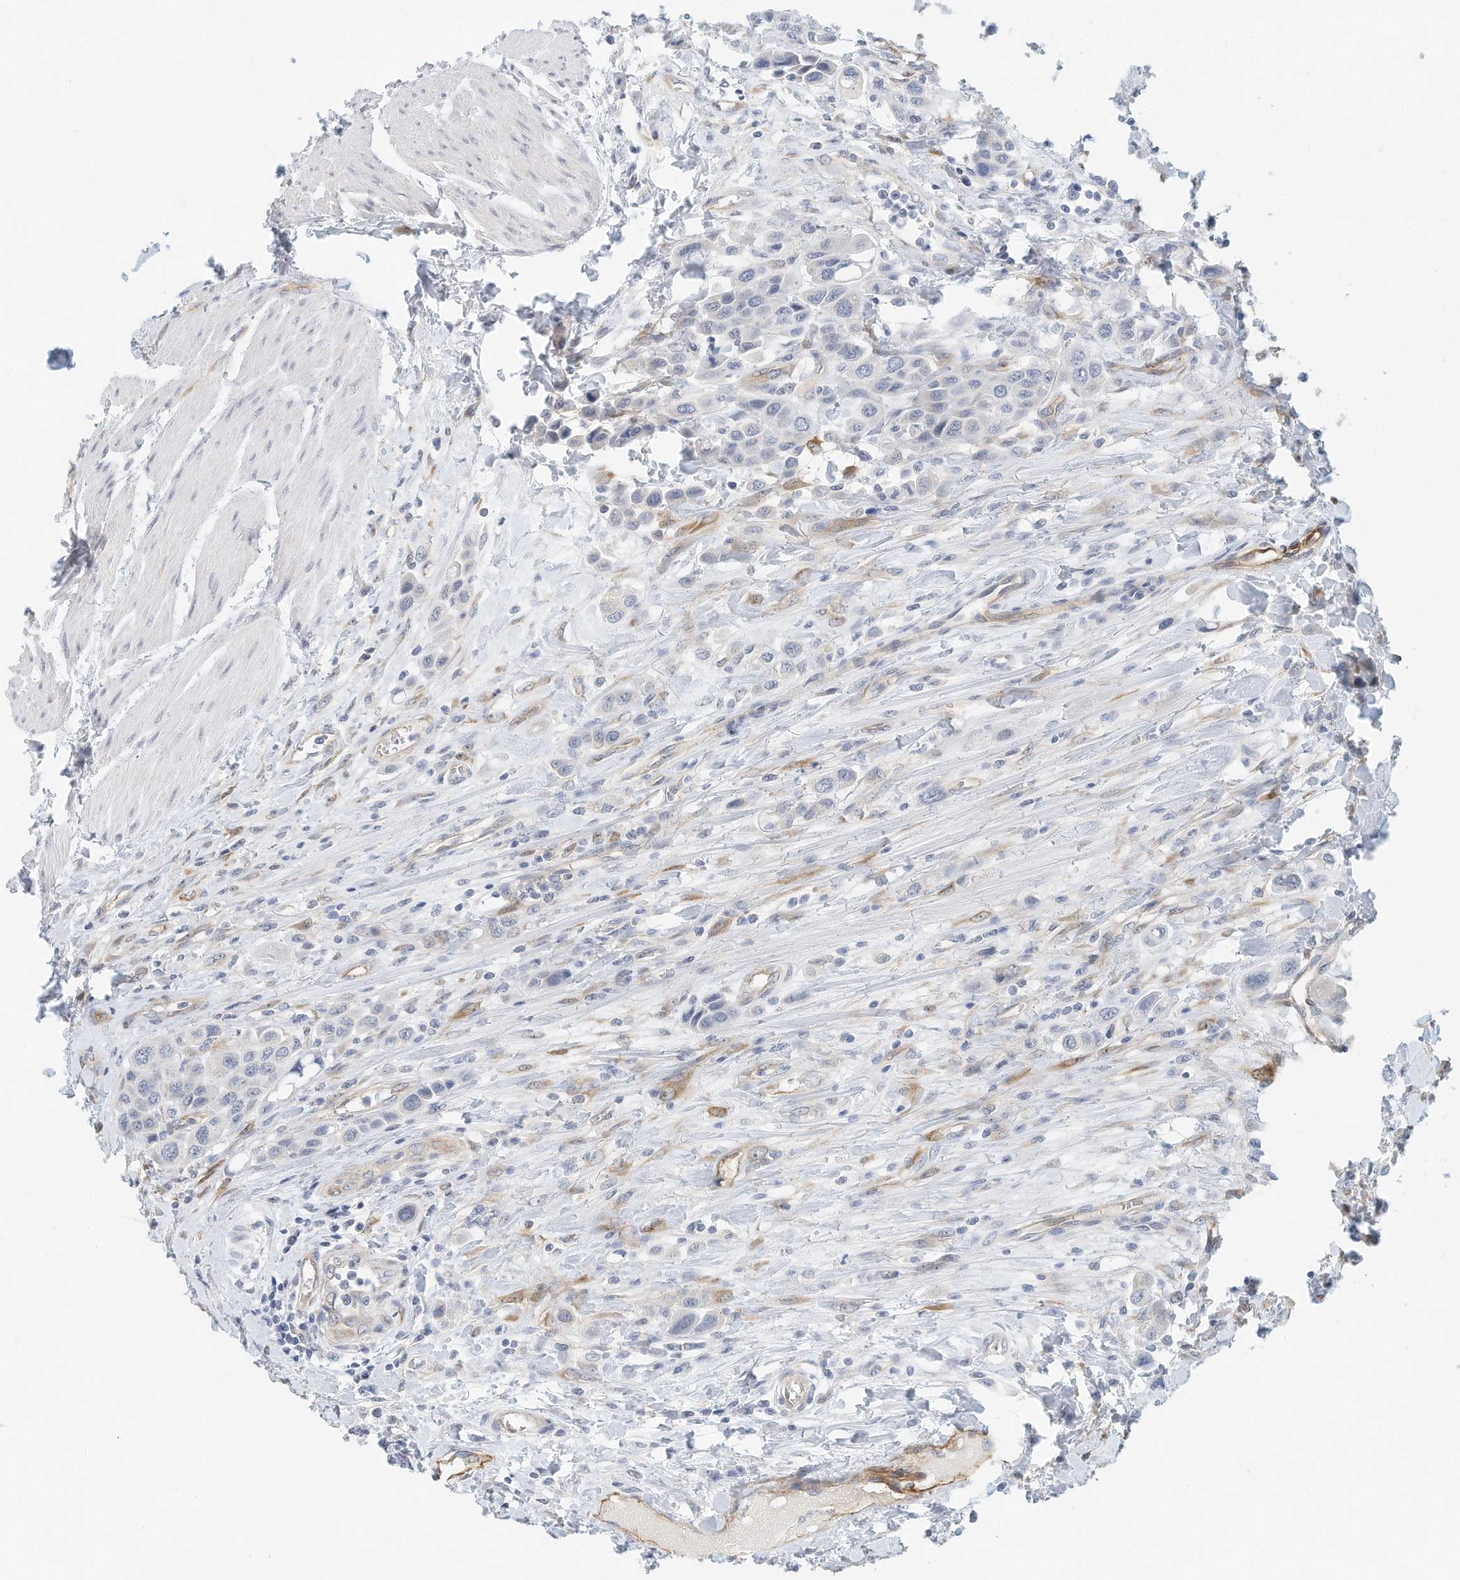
{"staining": {"intensity": "negative", "quantity": "none", "location": "none"}, "tissue": "urothelial cancer", "cell_type": "Tumor cells", "image_type": "cancer", "snomed": [{"axis": "morphology", "description": "Urothelial carcinoma, High grade"}, {"axis": "topography", "description": "Urinary bladder"}], "caption": "Immunohistochemical staining of human urothelial cancer shows no significant positivity in tumor cells. (DAB IHC with hematoxylin counter stain).", "gene": "ARHGAP28", "patient": {"sex": "male", "age": 50}}